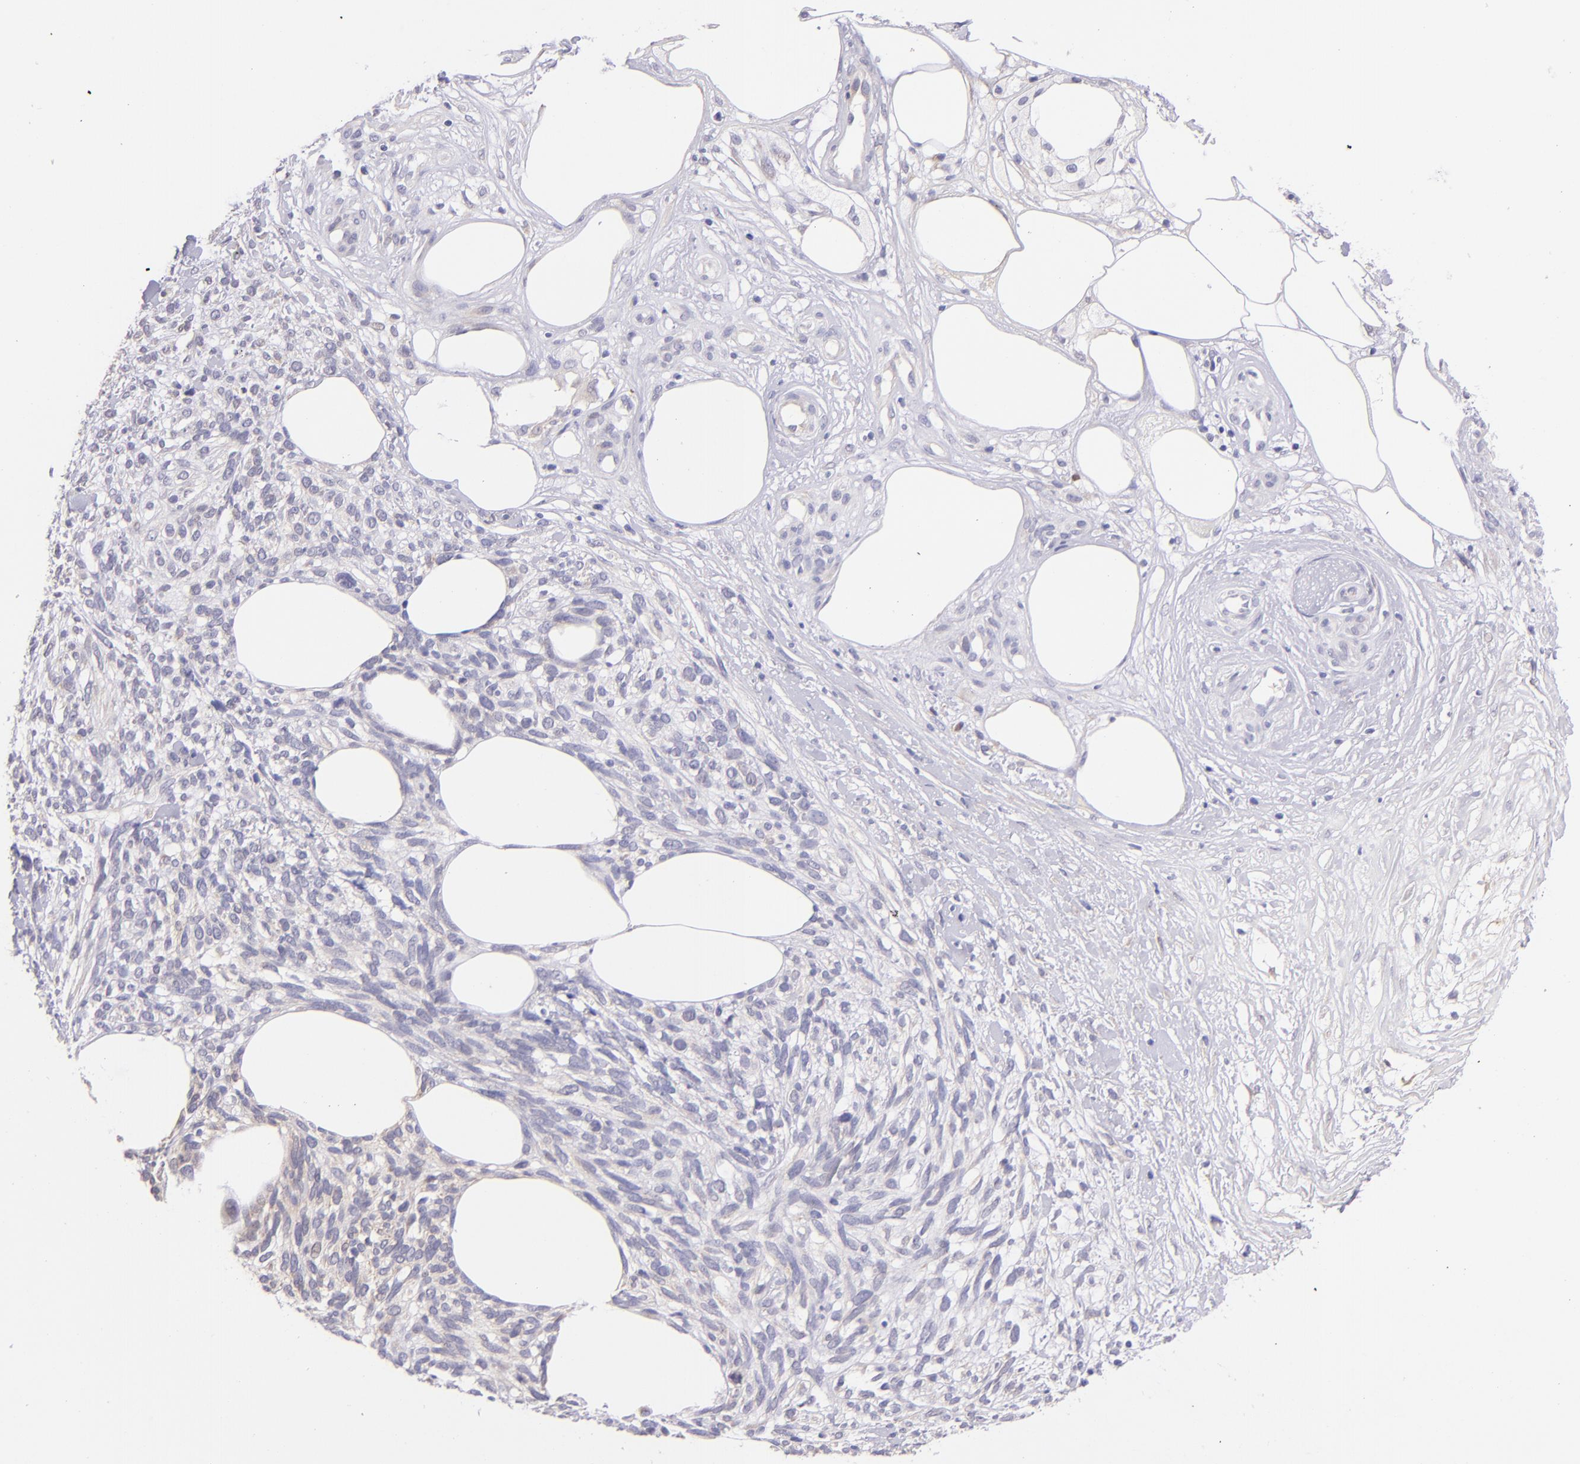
{"staining": {"intensity": "weak", "quantity": "<25%", "location": "cytoplasmic/membranous"}, "tissue": "melanoma", "cell_type": "Tumor cells", "image_type": "cancer", "snomed": [{"axis": "morphology", "description": "Malignant melanoma, NOS"}, {"axis": "topography", "description": "Skin"}], "caption": "High power microscopy histopathology image of an immunohistochemistry (IHC) micrograph of malignant melanoma, revealing no significant staining in tumor cells.", "gene": "SH2D4A", "patient": {"sex": "female", "age": 85}}